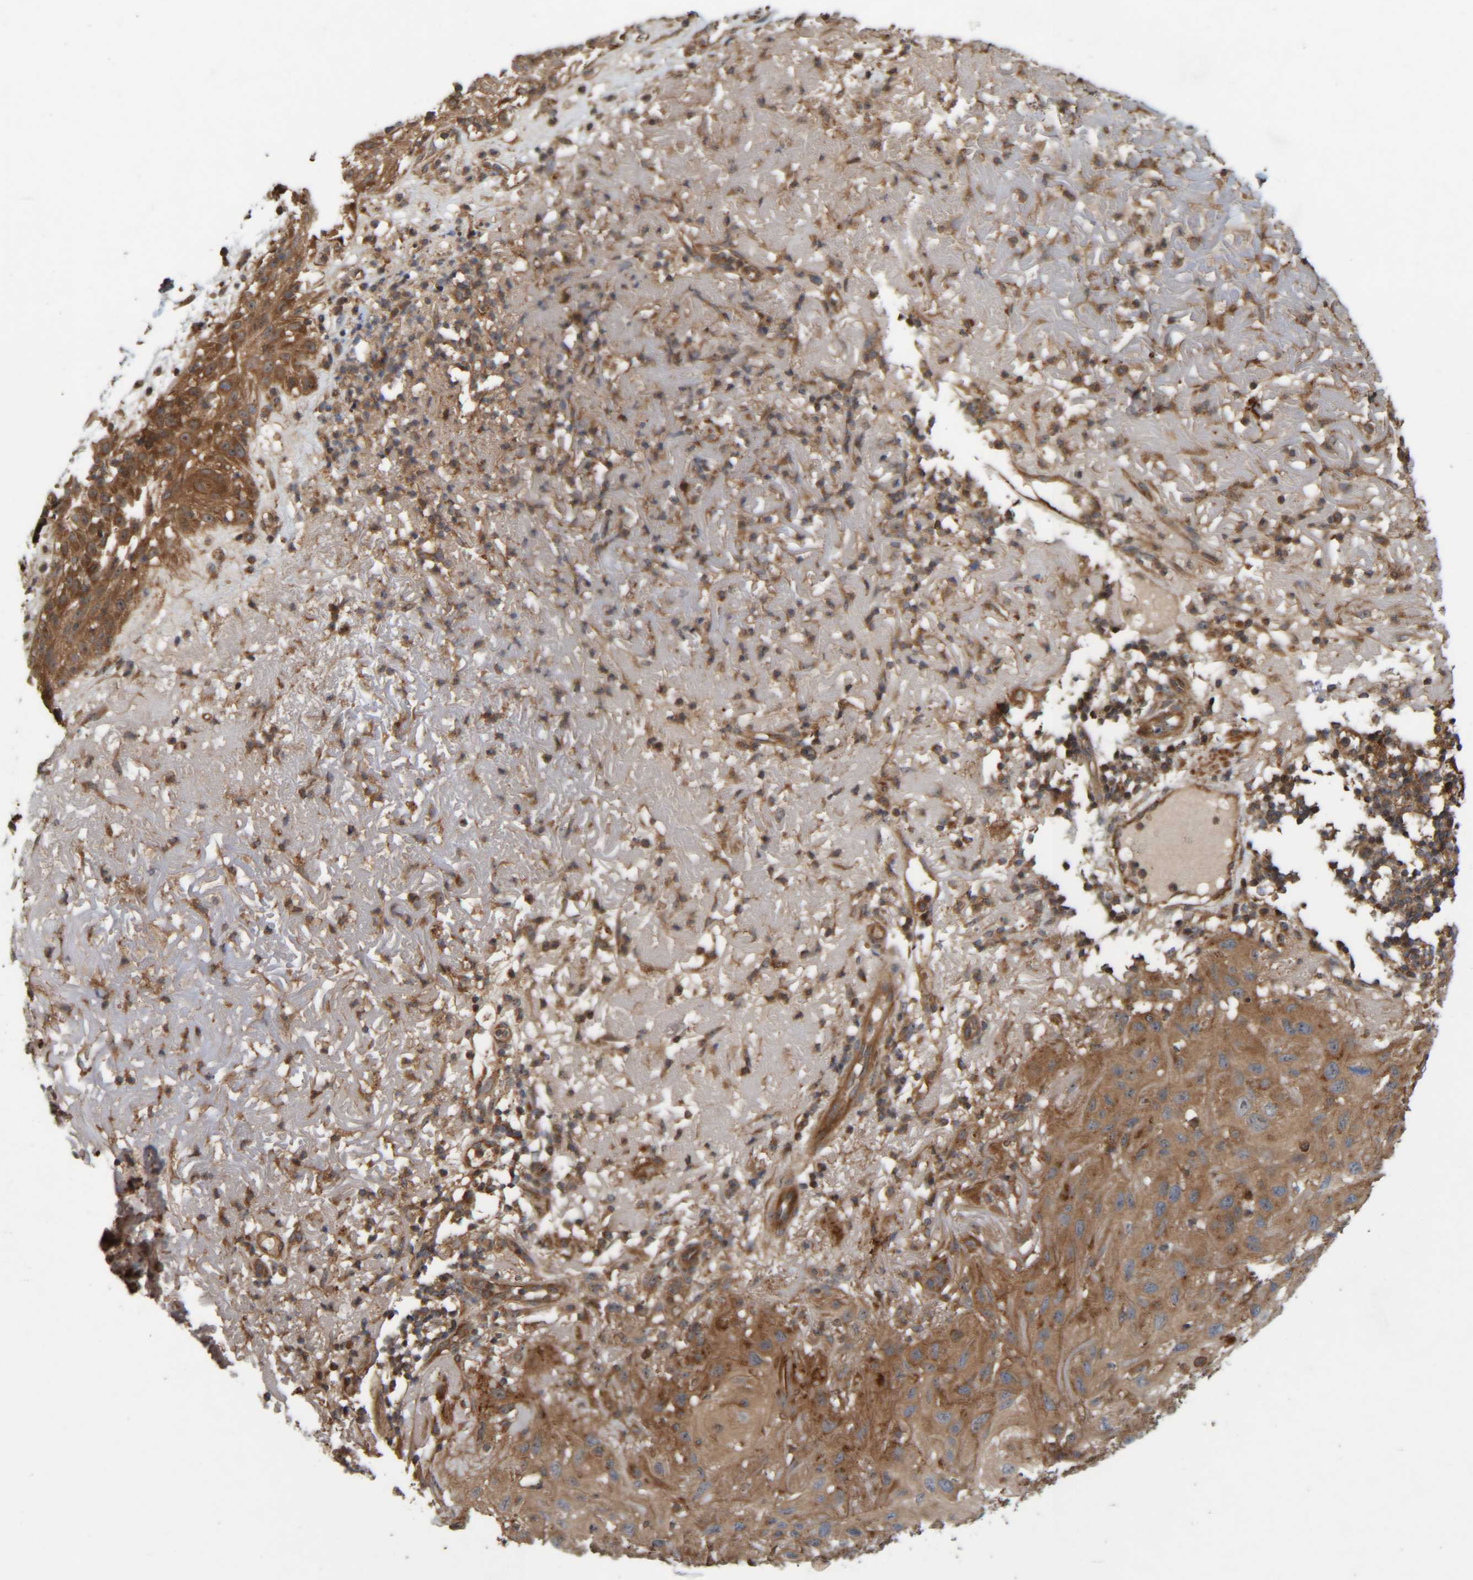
{"staining": {"intensity": "moderate", "quantity": ">75%", "location": "cytoplasmic/membranous"}, "tissue": "skin cancer", "cell_type": "Tumor cells", "image_type": "cancer", "snomed": [{"axis": "morphology", "description": "Squamous cell carcinoma, NOS"}, {"axis": "topography", "description": "Skin"}], "caption": "Immunohistochemistry (DAB (3,3'-diaminobenzidine)) staining of skin squamous cell carcinoma exhibits moderate cytoplasmic/membranous protein positivity in approximately >75% of tumor cells. The staining was performed using DAB (3,3'-diaminobenzidine) to visualize the protein expression in brown, while the nuclei were stained in blue with hematoxylin (Magnification: 20x).", "gene": "CCDC57", "patient": {"sex": "female", "age": 96}}